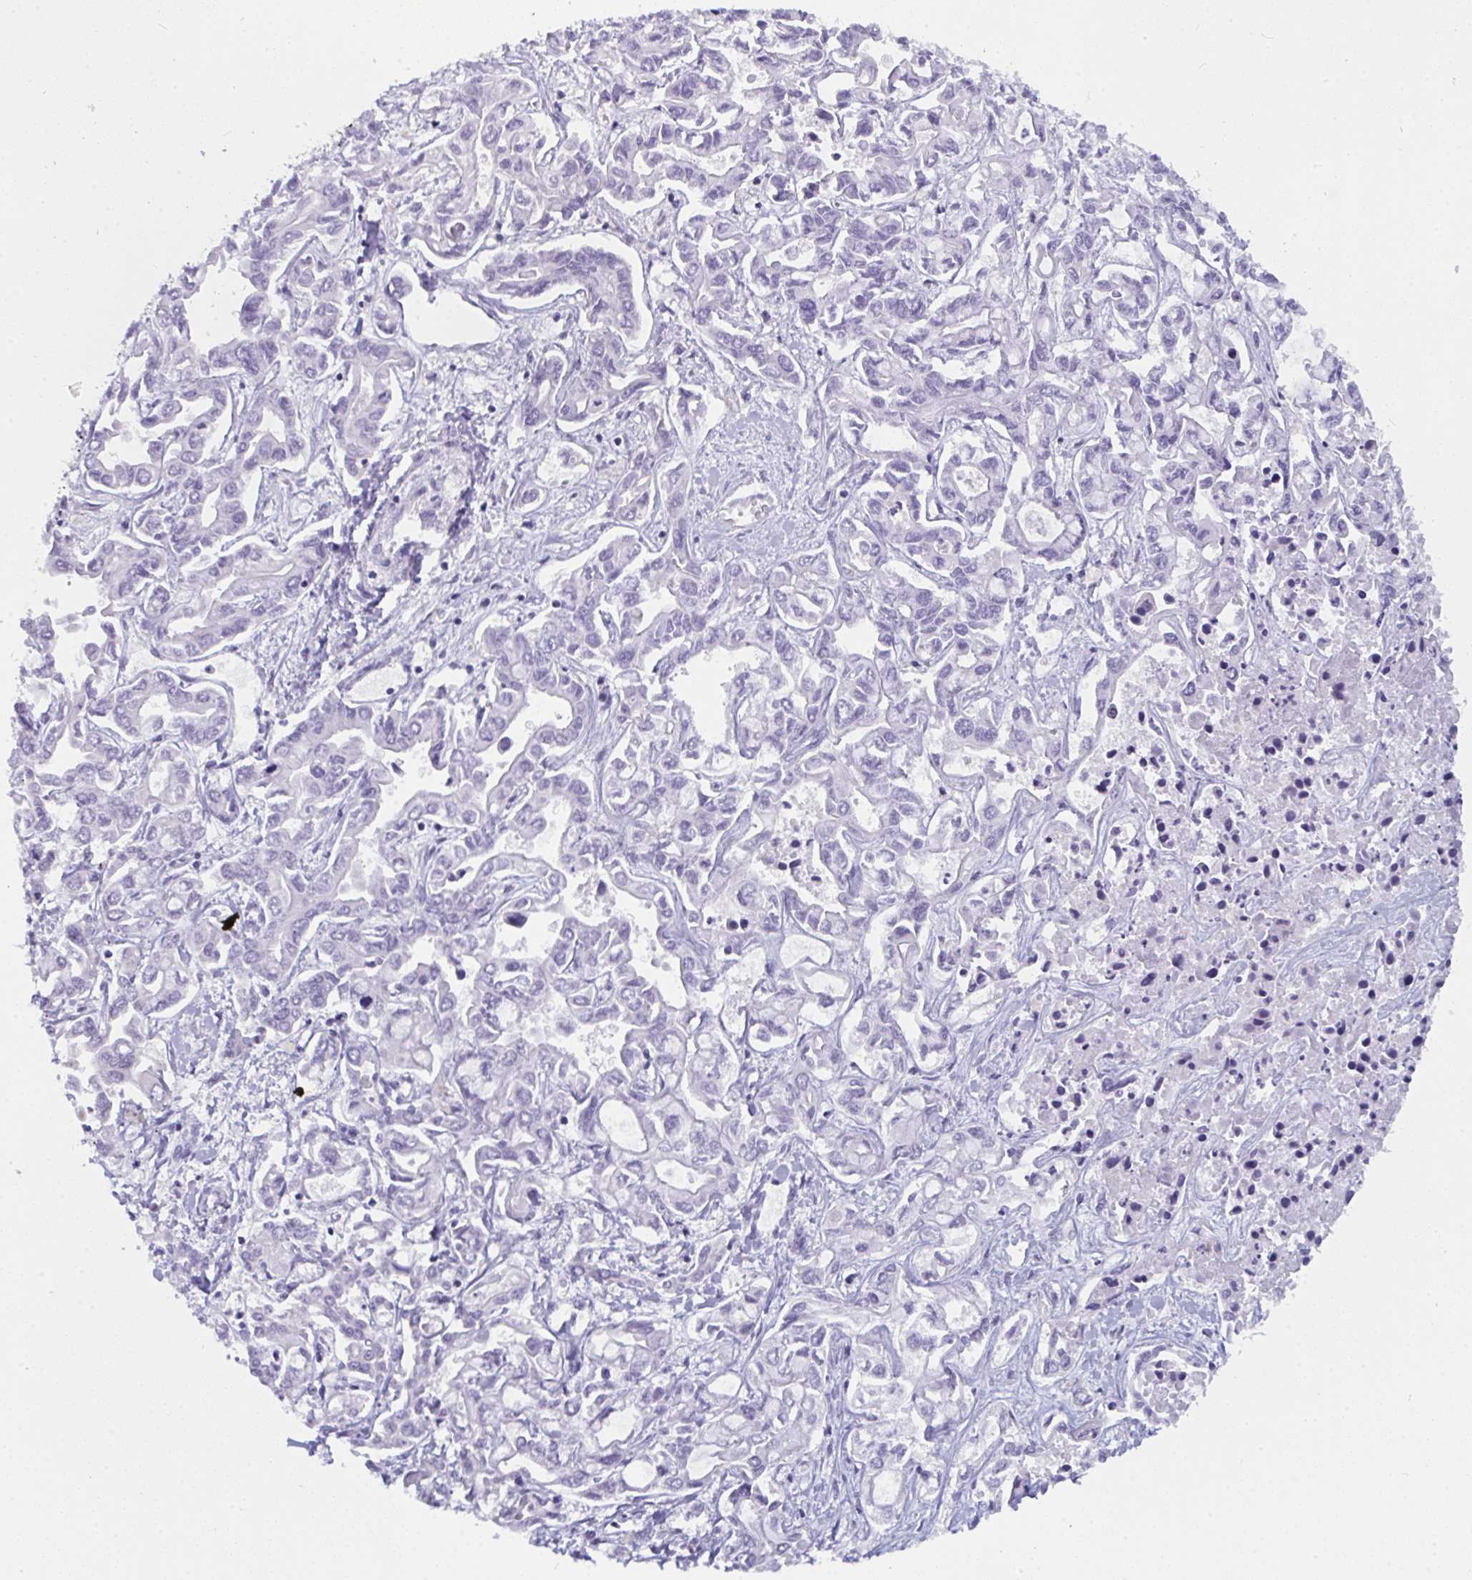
{"staining": {"intensity": "negative", "quantity": "none", "location": "none"}, "tissue": "liver cancer", "cell_type": "Tumor cells", "image_type": "cancer", "snomed": [{"axis": "morphology", "description": "Cholangiocarcinoma"}, {"axis": "topography", "description": "Liver"}], "caption": "The photomicrograph reveals no staining of tumor cells in liver cancer (cholangiocarcinoma).", "gene": "CDK13", "patient": {"sex": "female", "age": 64}}